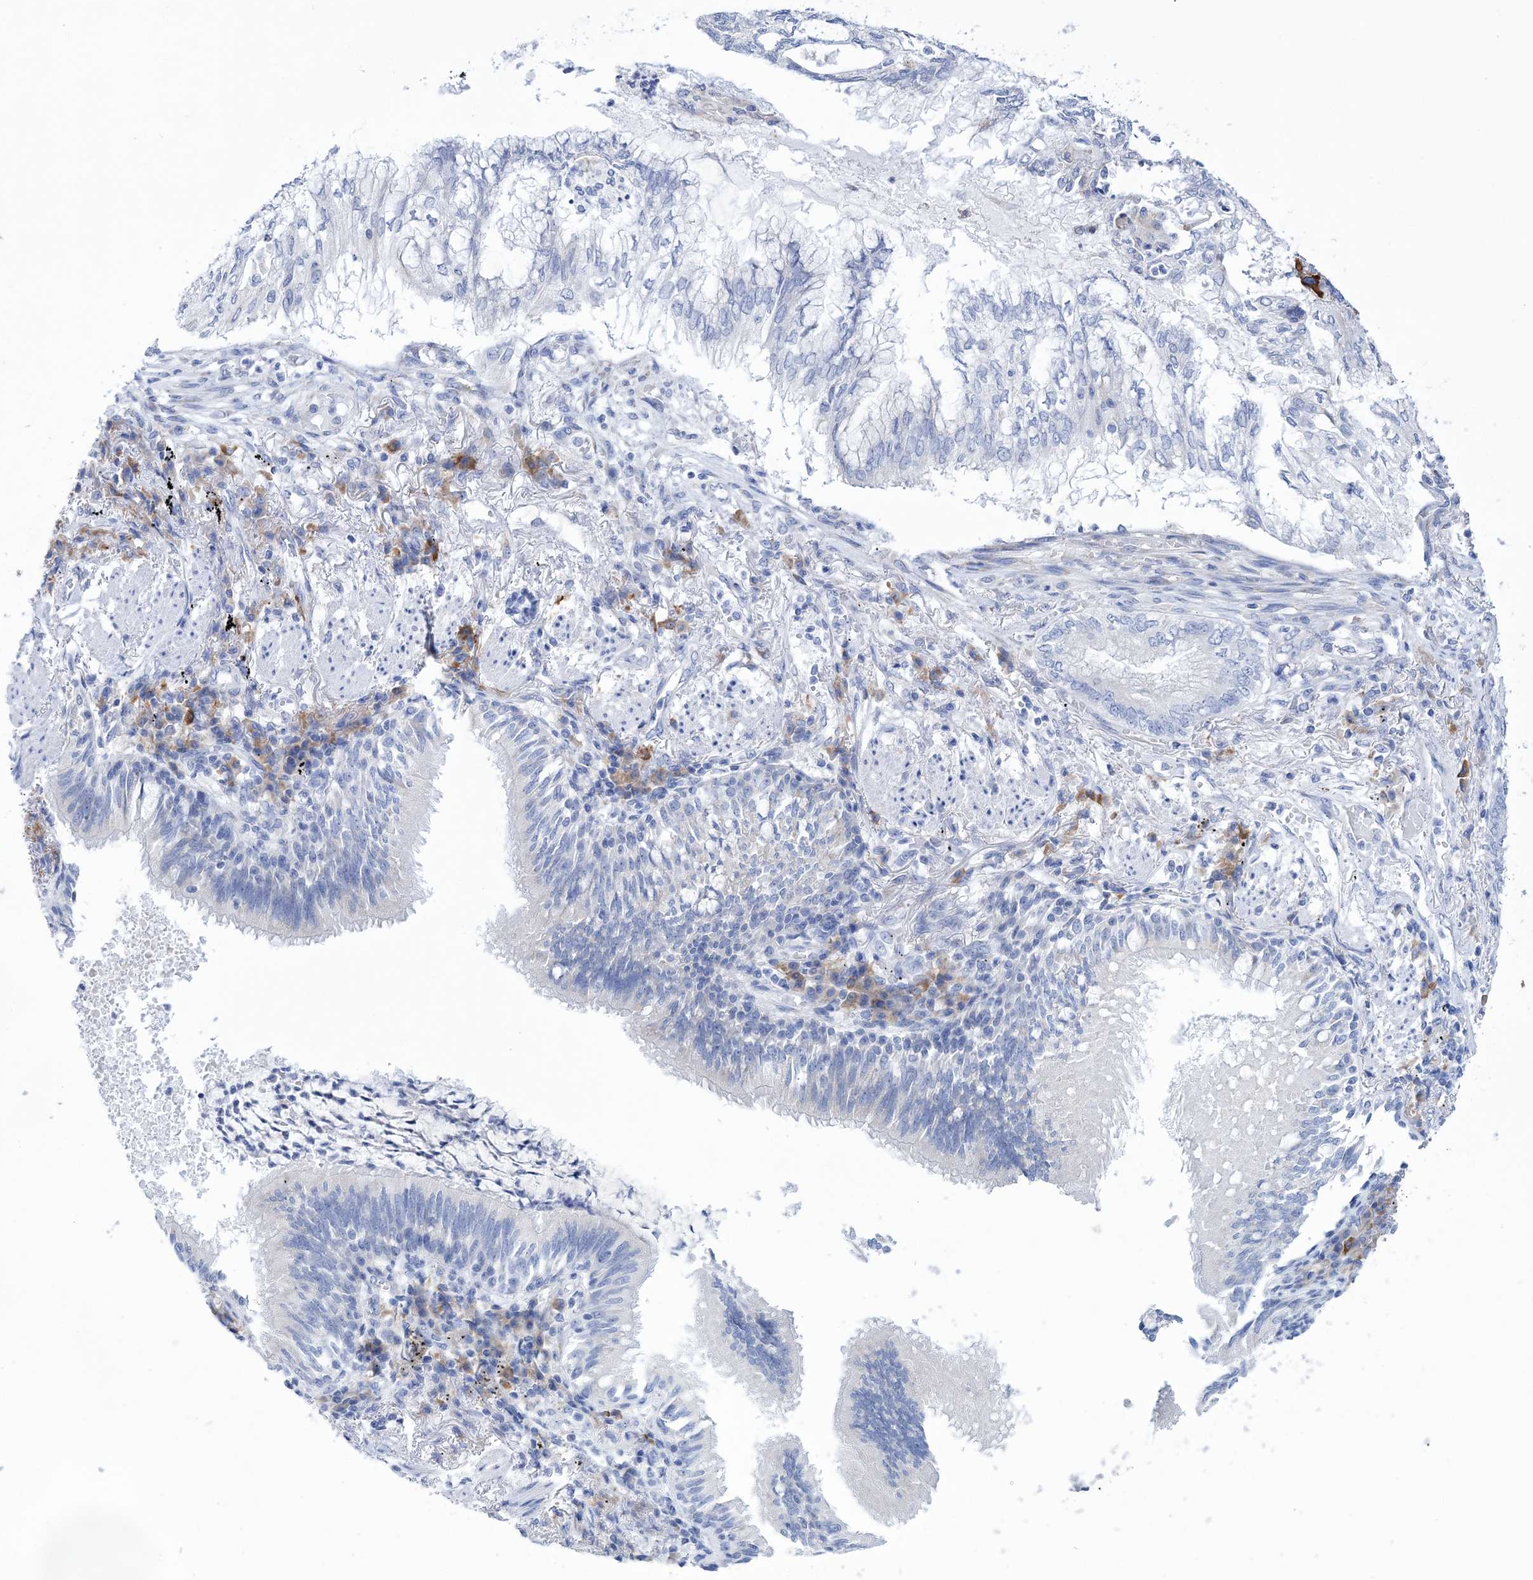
{"staining": {"intensity": "negative", "quantity": "none", "location": "none"}, "tissue": "lung cancer", "cell_type": "Tumor cells", "image_type": "cancer", "snomed": [{"axis": "morphology", "description": "Adenocarcinoma, NOS"}, {"axis": "topography", "description": "Lung"}], "caption": "Image shows no protein expression in tumor cells of lung adenocarcinoma tissue.", "gene": "MED31", "patient": {"sex": "female", "age": 70}}